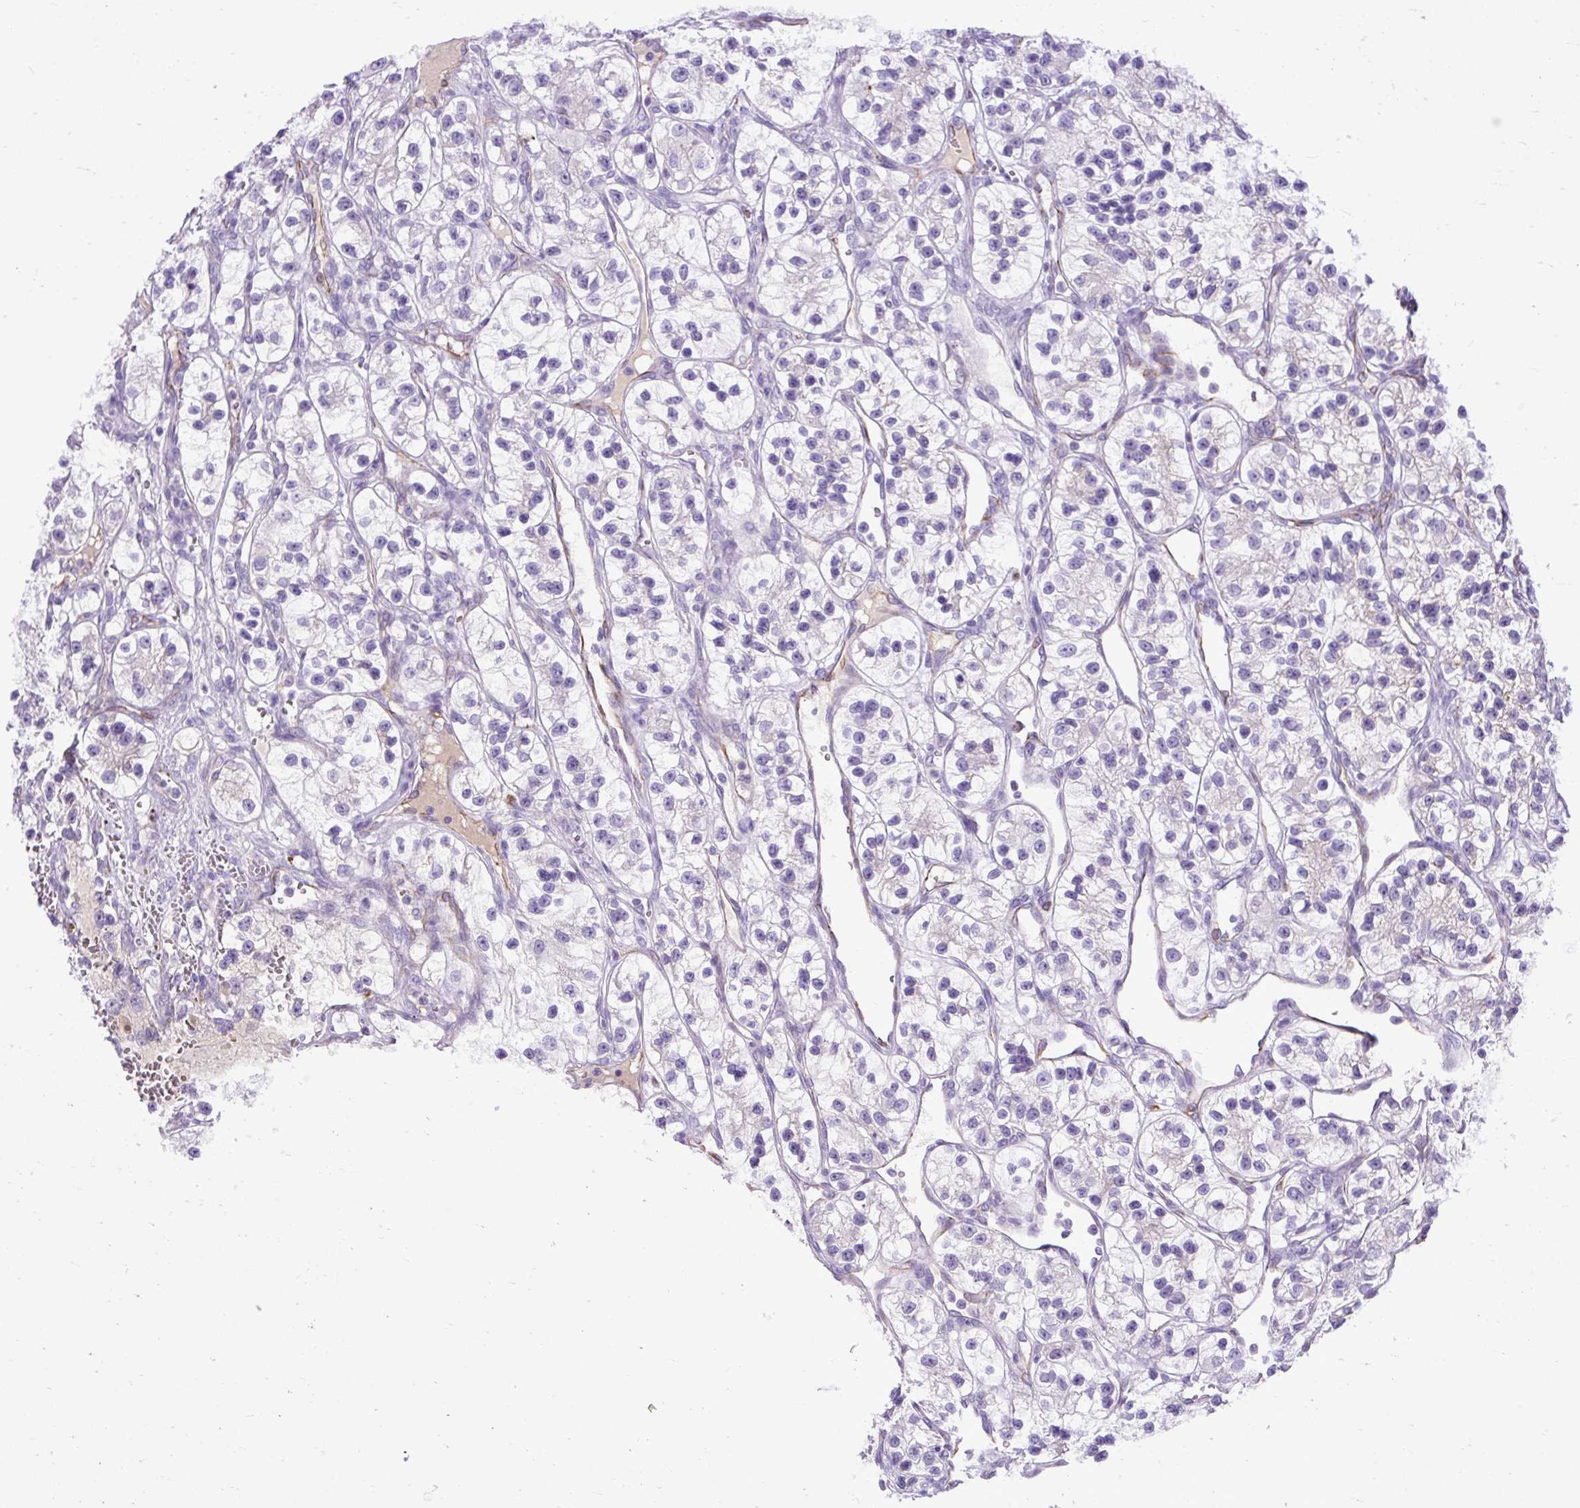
{"staining": {"intensity": "negative", "quantity": "none", "location": "none"}, "tissue": "renal cancer", "cell_type": "Tumor cells", "image_type": "cancer", "snomed": [{"axis": "morphology", "description": "Adenocarcinoma, NOS"}, {"axis": "topography", "description": "Kidney"}], "caption": "DAB immunohistochemical staining of renal cancer displays no significant positivity in tumor cells.", "gene": "SPTBN5", "patient": {"sex": "female", "age": 57}}